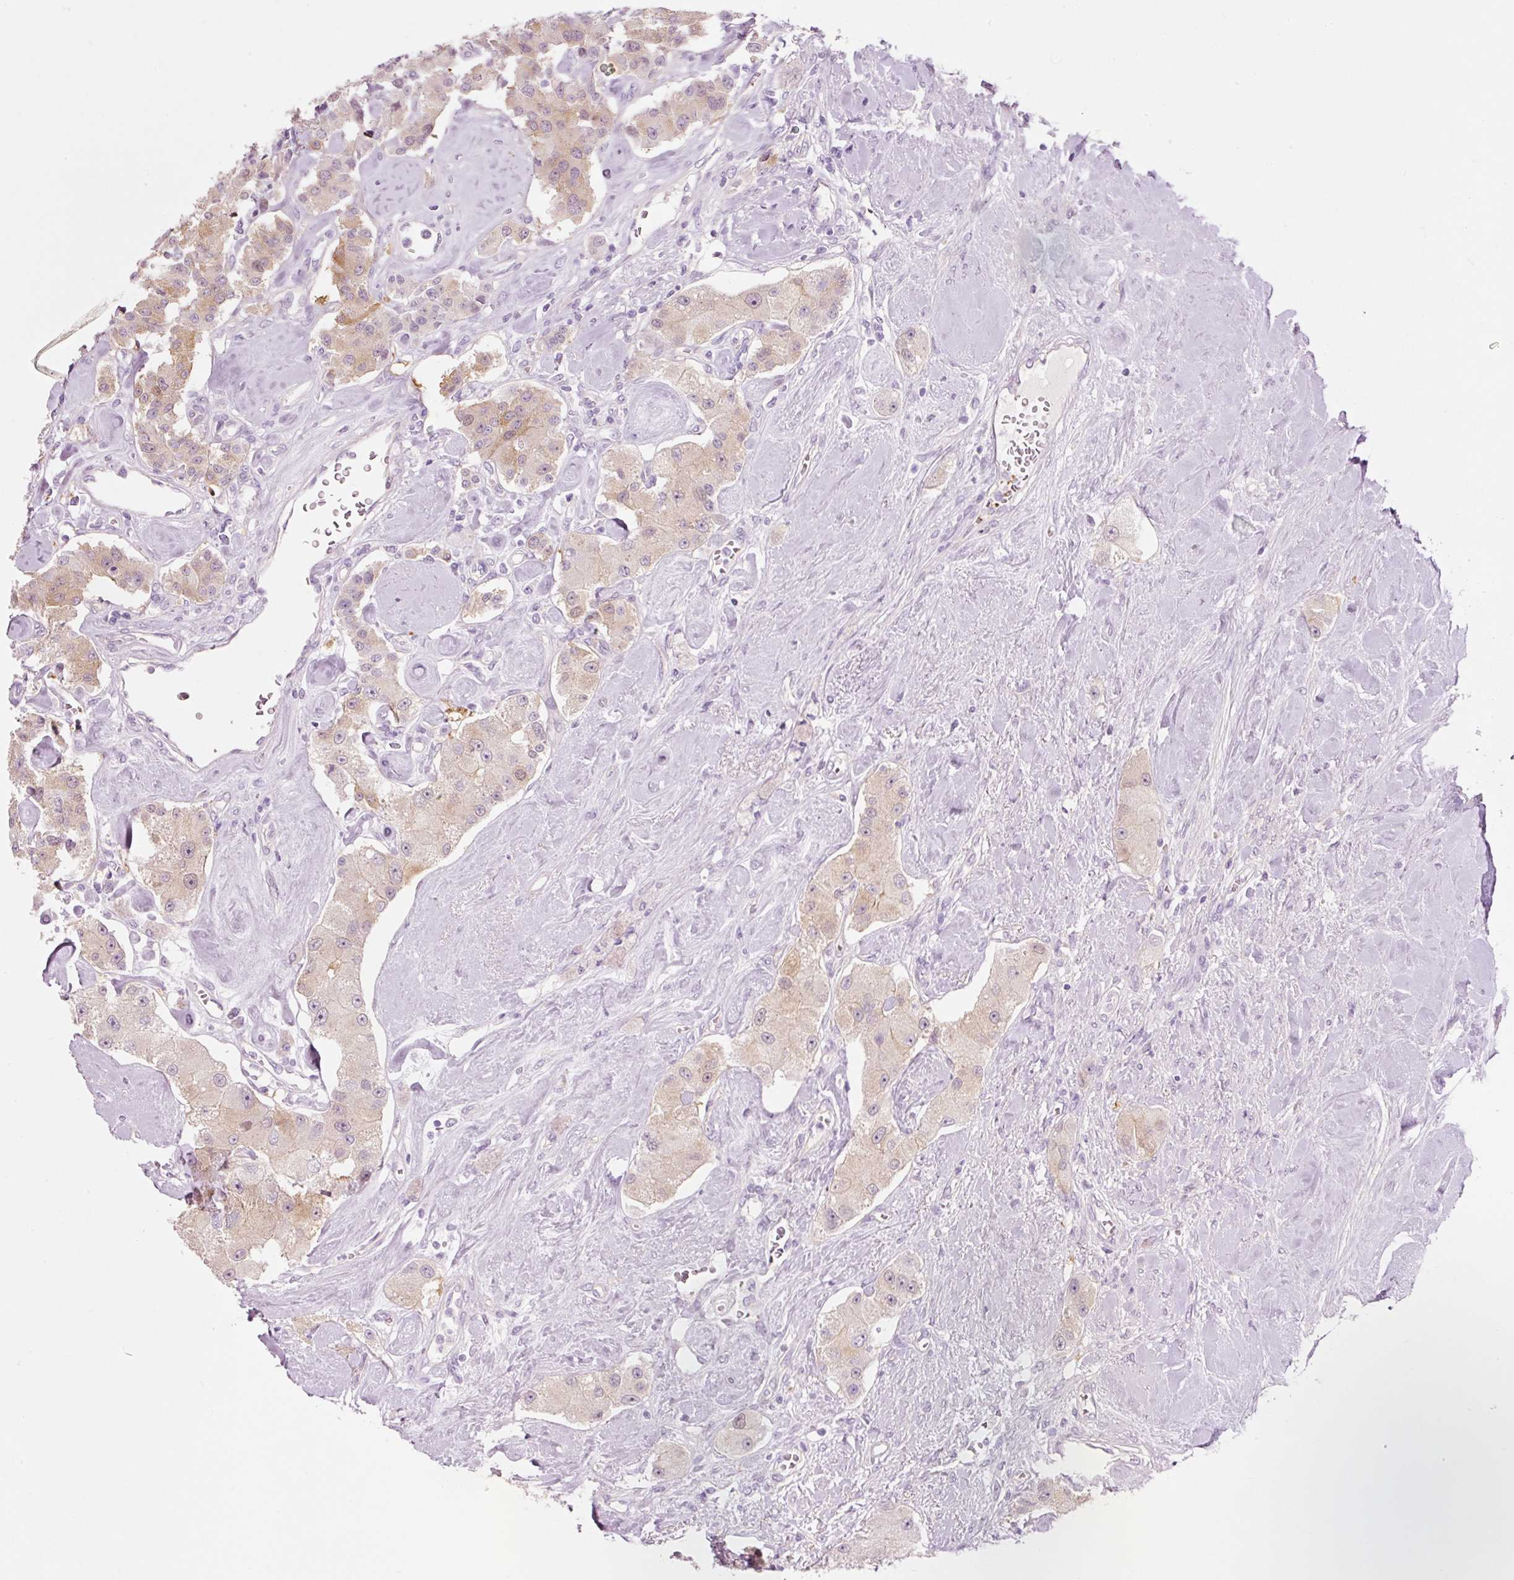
{"staining": {"intensity": "weak", "quantity": ">75%", "location": "cytoplasmic/membranous"}, "tissue": "carcinoid", "cell_type": "Tumor cells", "image_type": "cancer", "snomed": [{"axis": "morphology", "description": "Carcinoid, malignant, NOS"}, {"axis": "topography", "description": "Pancreas"}], "caption": "A brown stain highlights weak cytoplasmic/membranous staining of a protein in human carcinoid (malignant) tumor cells. (IHC, brightfield microscopy, high magnification).", "gene": "HSPA4L", "patient": {"sex": "male", "age": 41}}